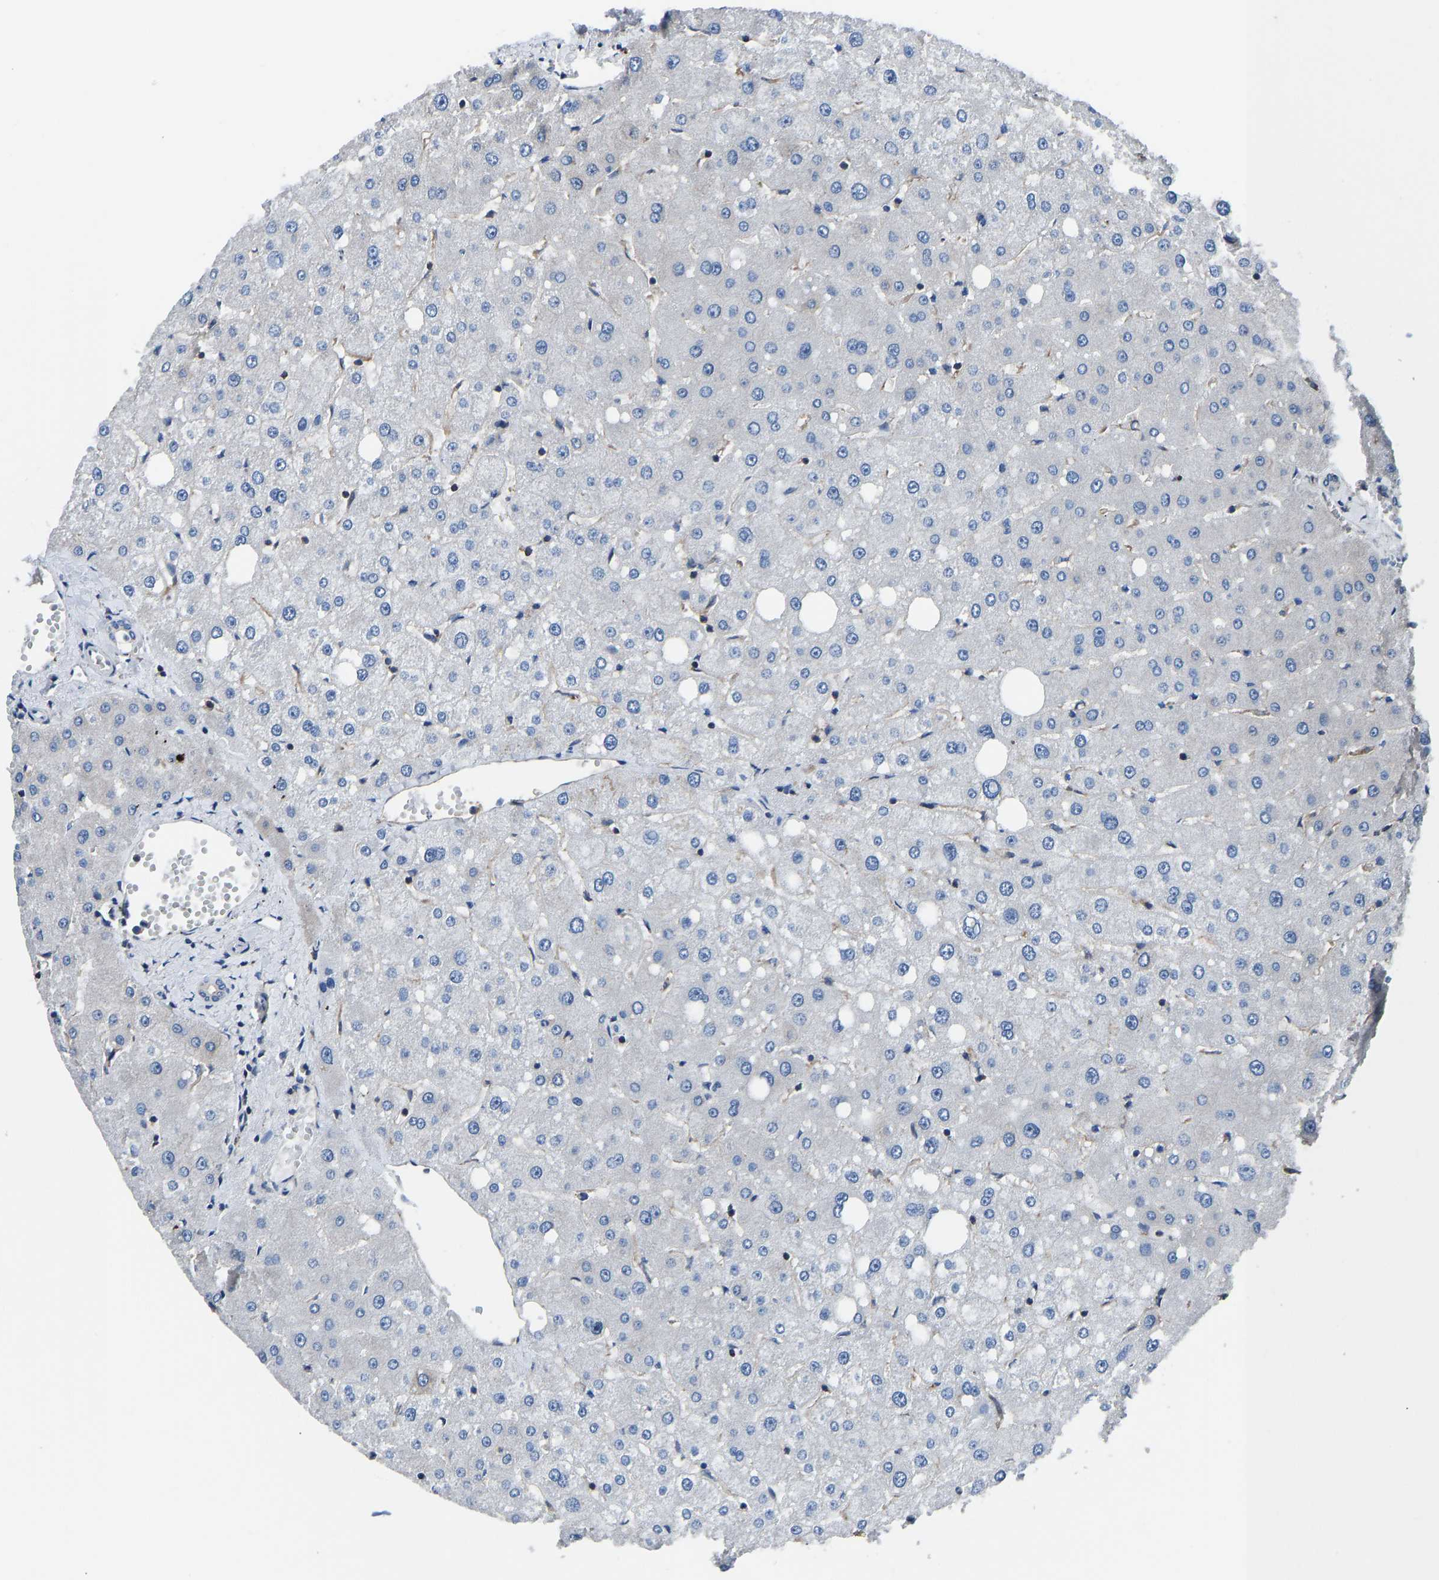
{"staining": {"intensity": "negative", "quantity": "none", "location": "none"}, "tissue": "liver", "cell_type": "Cholangiocytes", "image_type": "normal", "snomed": [{"axis": "morphology", "description": "Normal tissue, NOS"}, {"axis": "topography", "description": "Liver"}], "caption": "DAB immunohistochemical staining of normal liver shows no significant expression in cholangiocytes.", "gene": "PRKAR1A", "patient": {"sex": "male", "age": 73}}